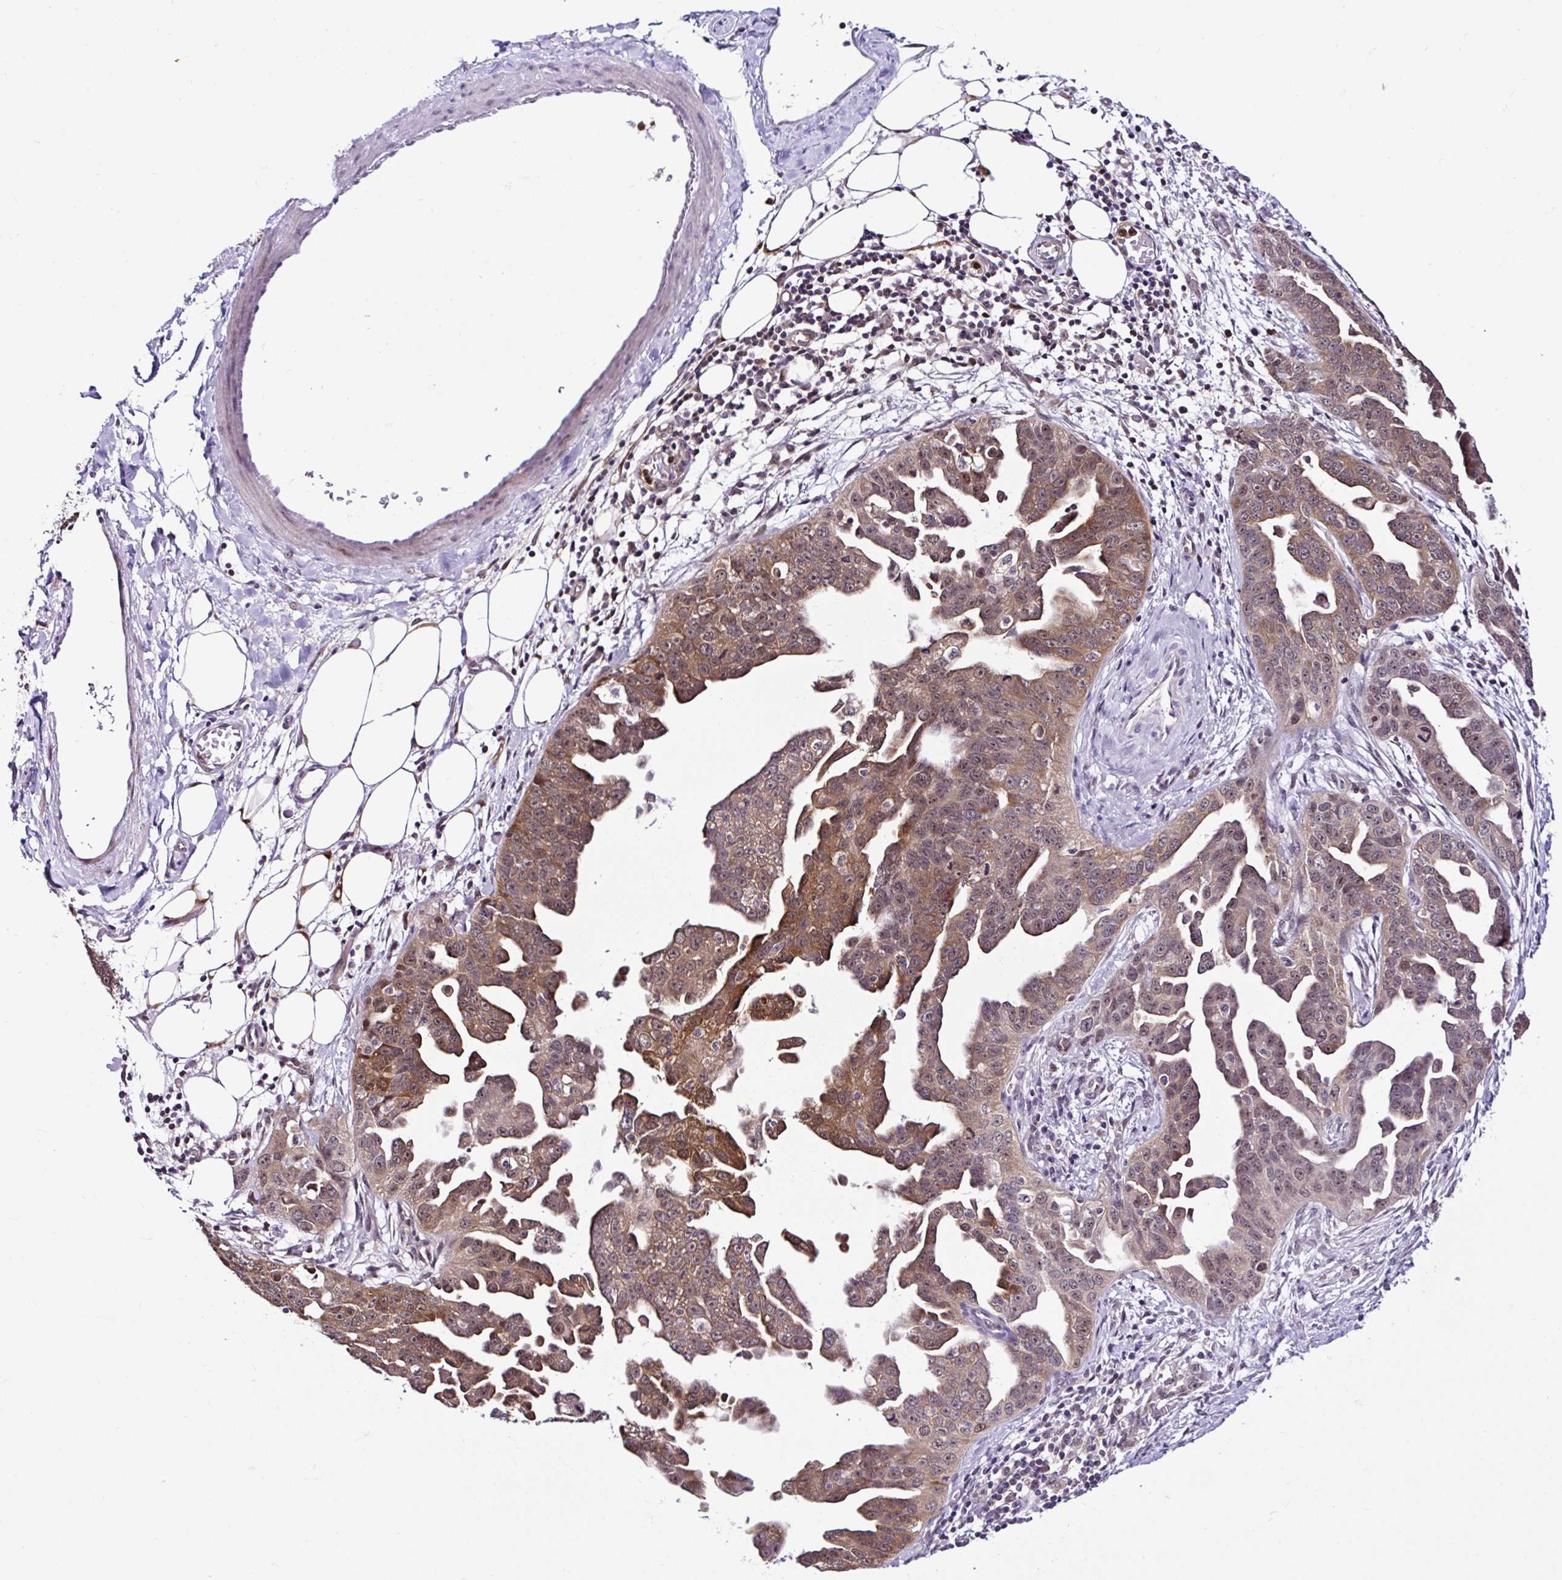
{"staining": {"intensity": "moderate", "quantity": ">75%", "location": "cytoplasmic/membranous,nuclear"}, "tissue": "ovarian cancer", "cell_type": "Tumor cells", "image_type": "cancer", "snomed": [{"axis": "morphology", "description": "Cystadenocarcinoma, serous, NOS"}, {"axis": "topography", "description": "Ovary"}], "caption": "Immunohistochemistry staining of ovarian serous cystadenocarcinoma, which reveals medium levels of moderate cytoplasmic/membranous and nuclear positivity in approximately >75% of tumor cells indicating moderate cytoplasmic/membranous and nuclear protein positivity. The staining was performed using DAB (brown) for protein detection and nuclei were counterstained in hematoxylin (blue).", "gene": "PIN4", "patient": {"sex": "female", "age": 75}}